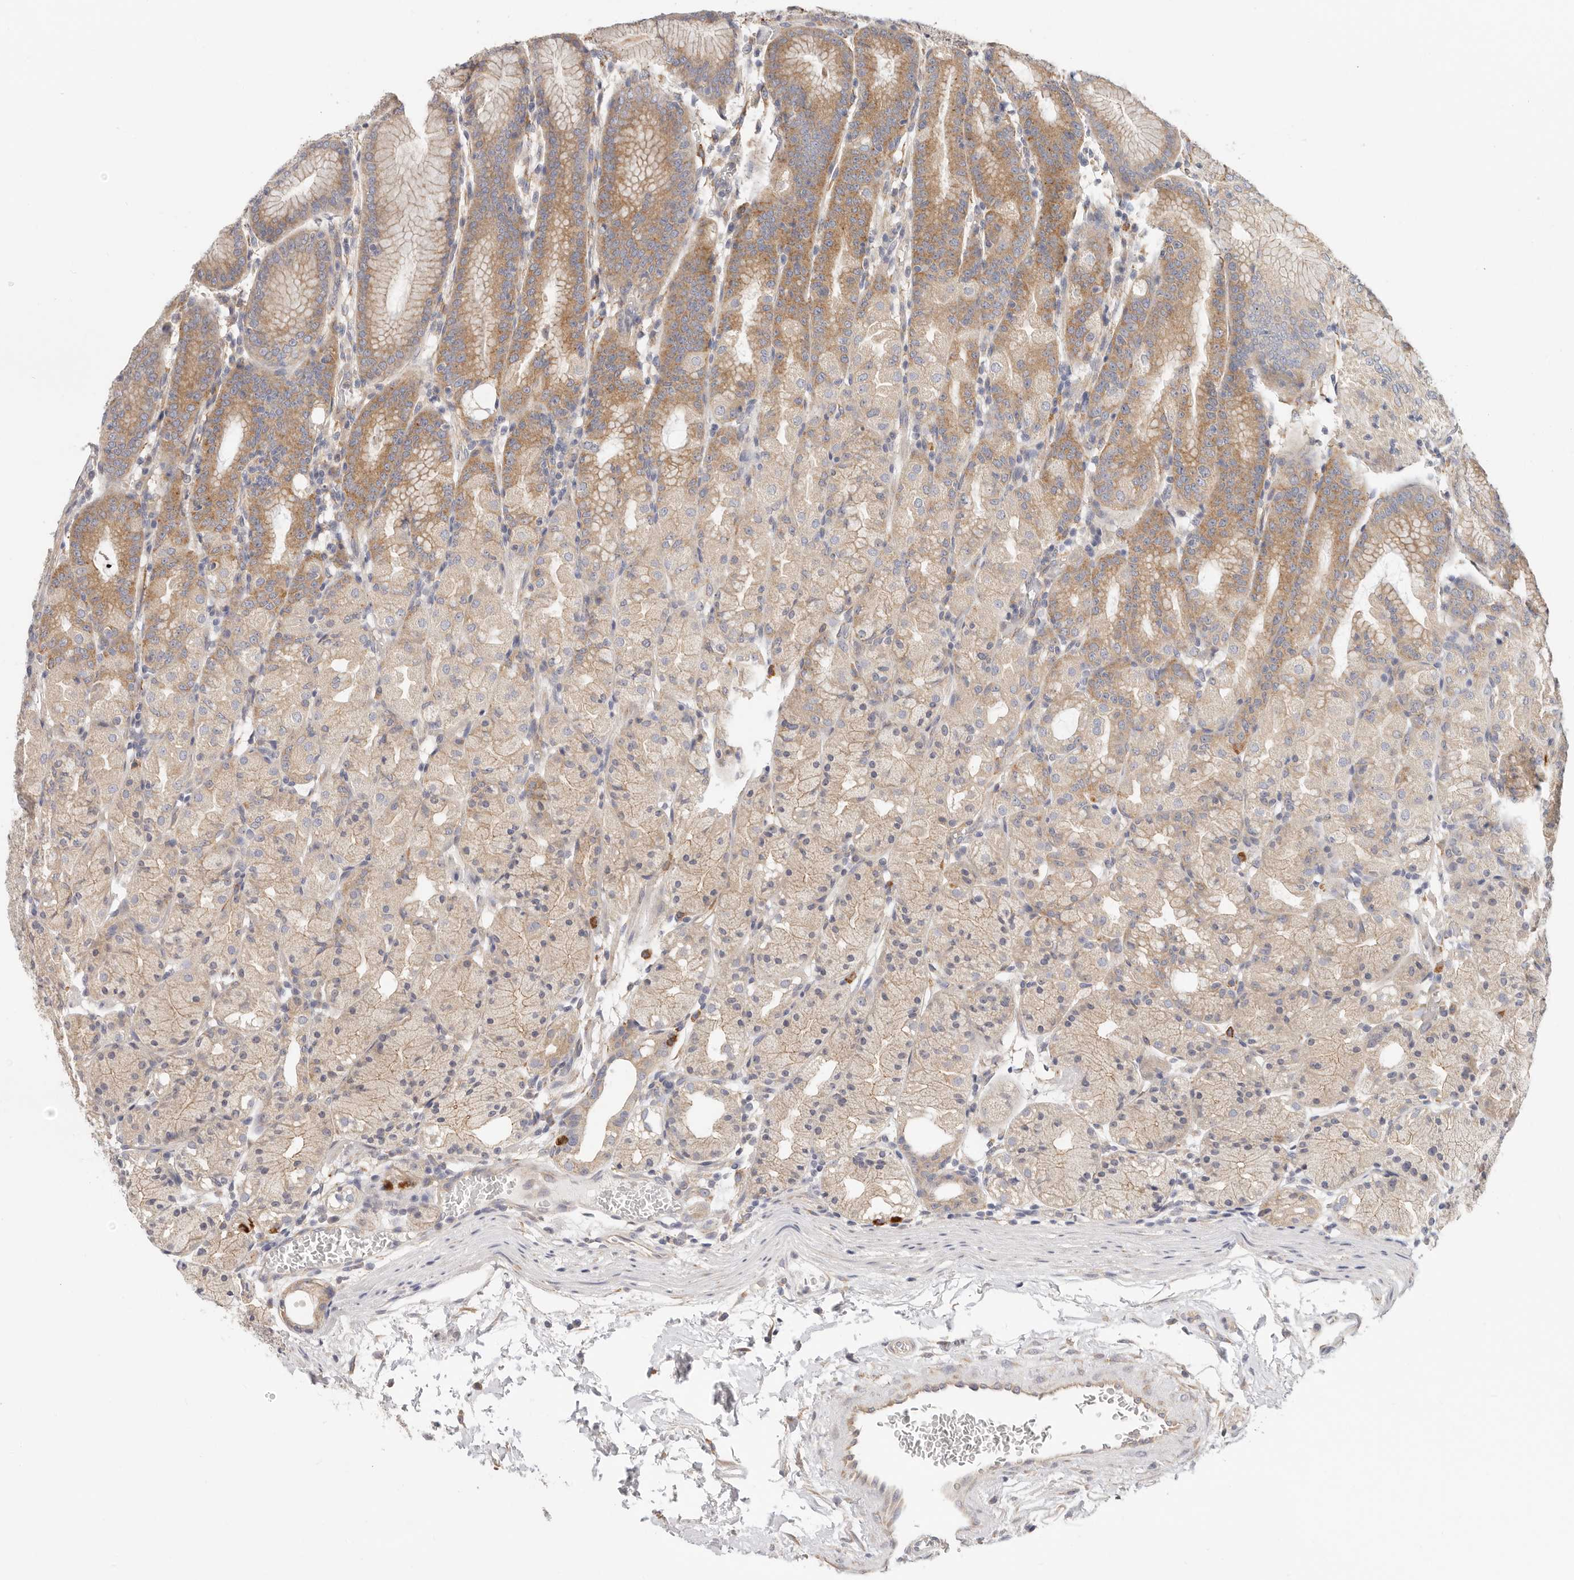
{"staining": {"intensity": "moderate", "quantity": ">75%", "location": "cytoplasmic/membranous"}, "tissue": "stomach", "cell_type": "Glandular cells", "image_type": "normal", "snomed": [{"axis": "morphology", "description": "Normal tissue, NOS"}, {"axis": "topography", "description": "Stomach, upper"}], "caption": "Immunohistochemistry (IHC) (DAB (3,3'-diaminobenzidine)) staining of unremarkable human stomach reveals moderate cytoplasmic/membranous protein expression in approximately >75% of glandular cells.", "gene": "AFDN", "patient": {"sex": "male", "age": 48}}